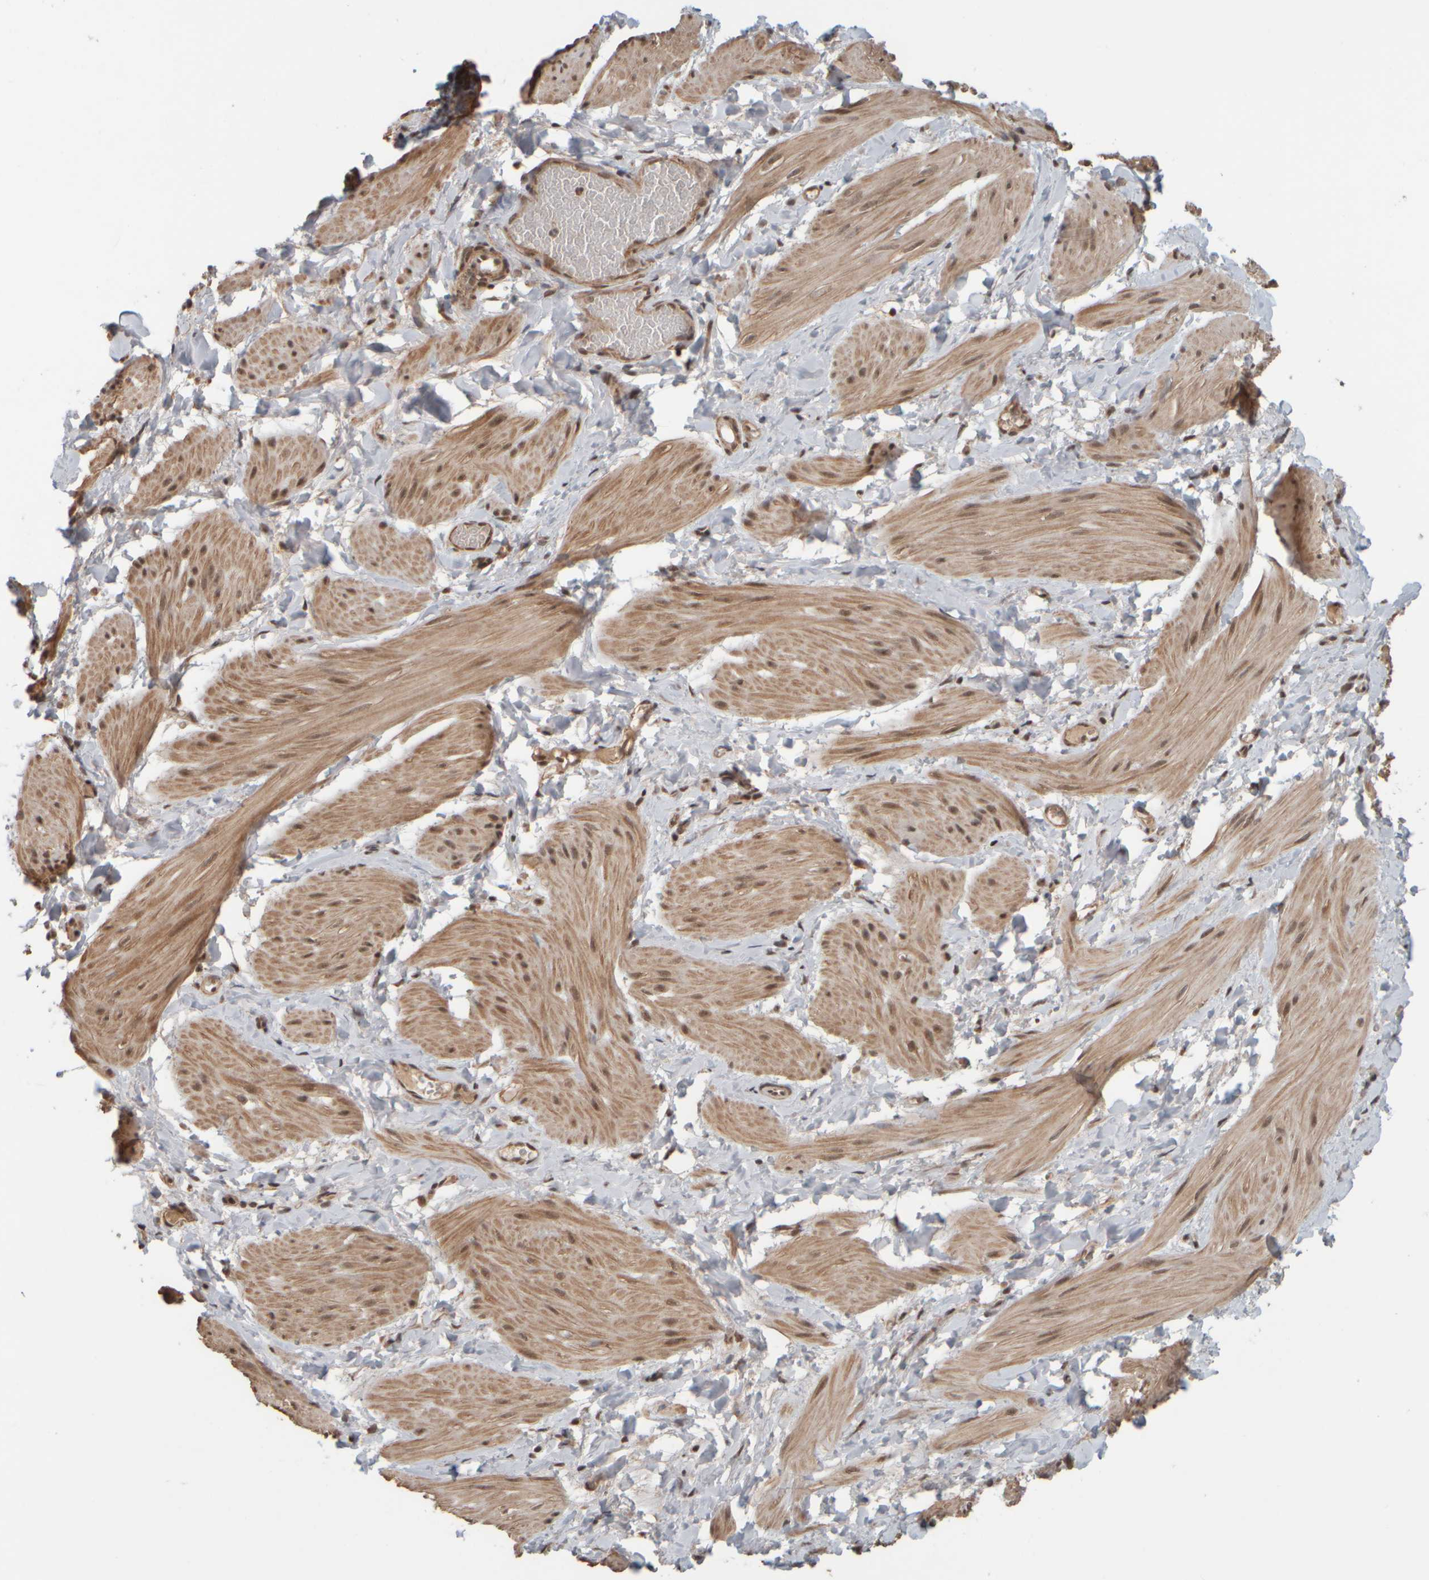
{"staining": {"intensity": "weak", "quantity": ">75%", "location": "cytoplasmic/membranous,nuclear"}, "tissue": "smooth muscle", "cell_type": "Smooth muscle cells", "image_type": "normal", "snomed": [{"axis": "morphology", "description": "Normal tissue, NOS"}, {"axis": "topography", "description": "Smooth muscle"}], "caption": "Smooth muscle stained with a brown dye displays weak cytoplasmic/membranous,nuclear positive positivity in about >75% of smooth muscle cells.", "gene": "SYNRG", "patient": {"sex": "male", "age": 16}}